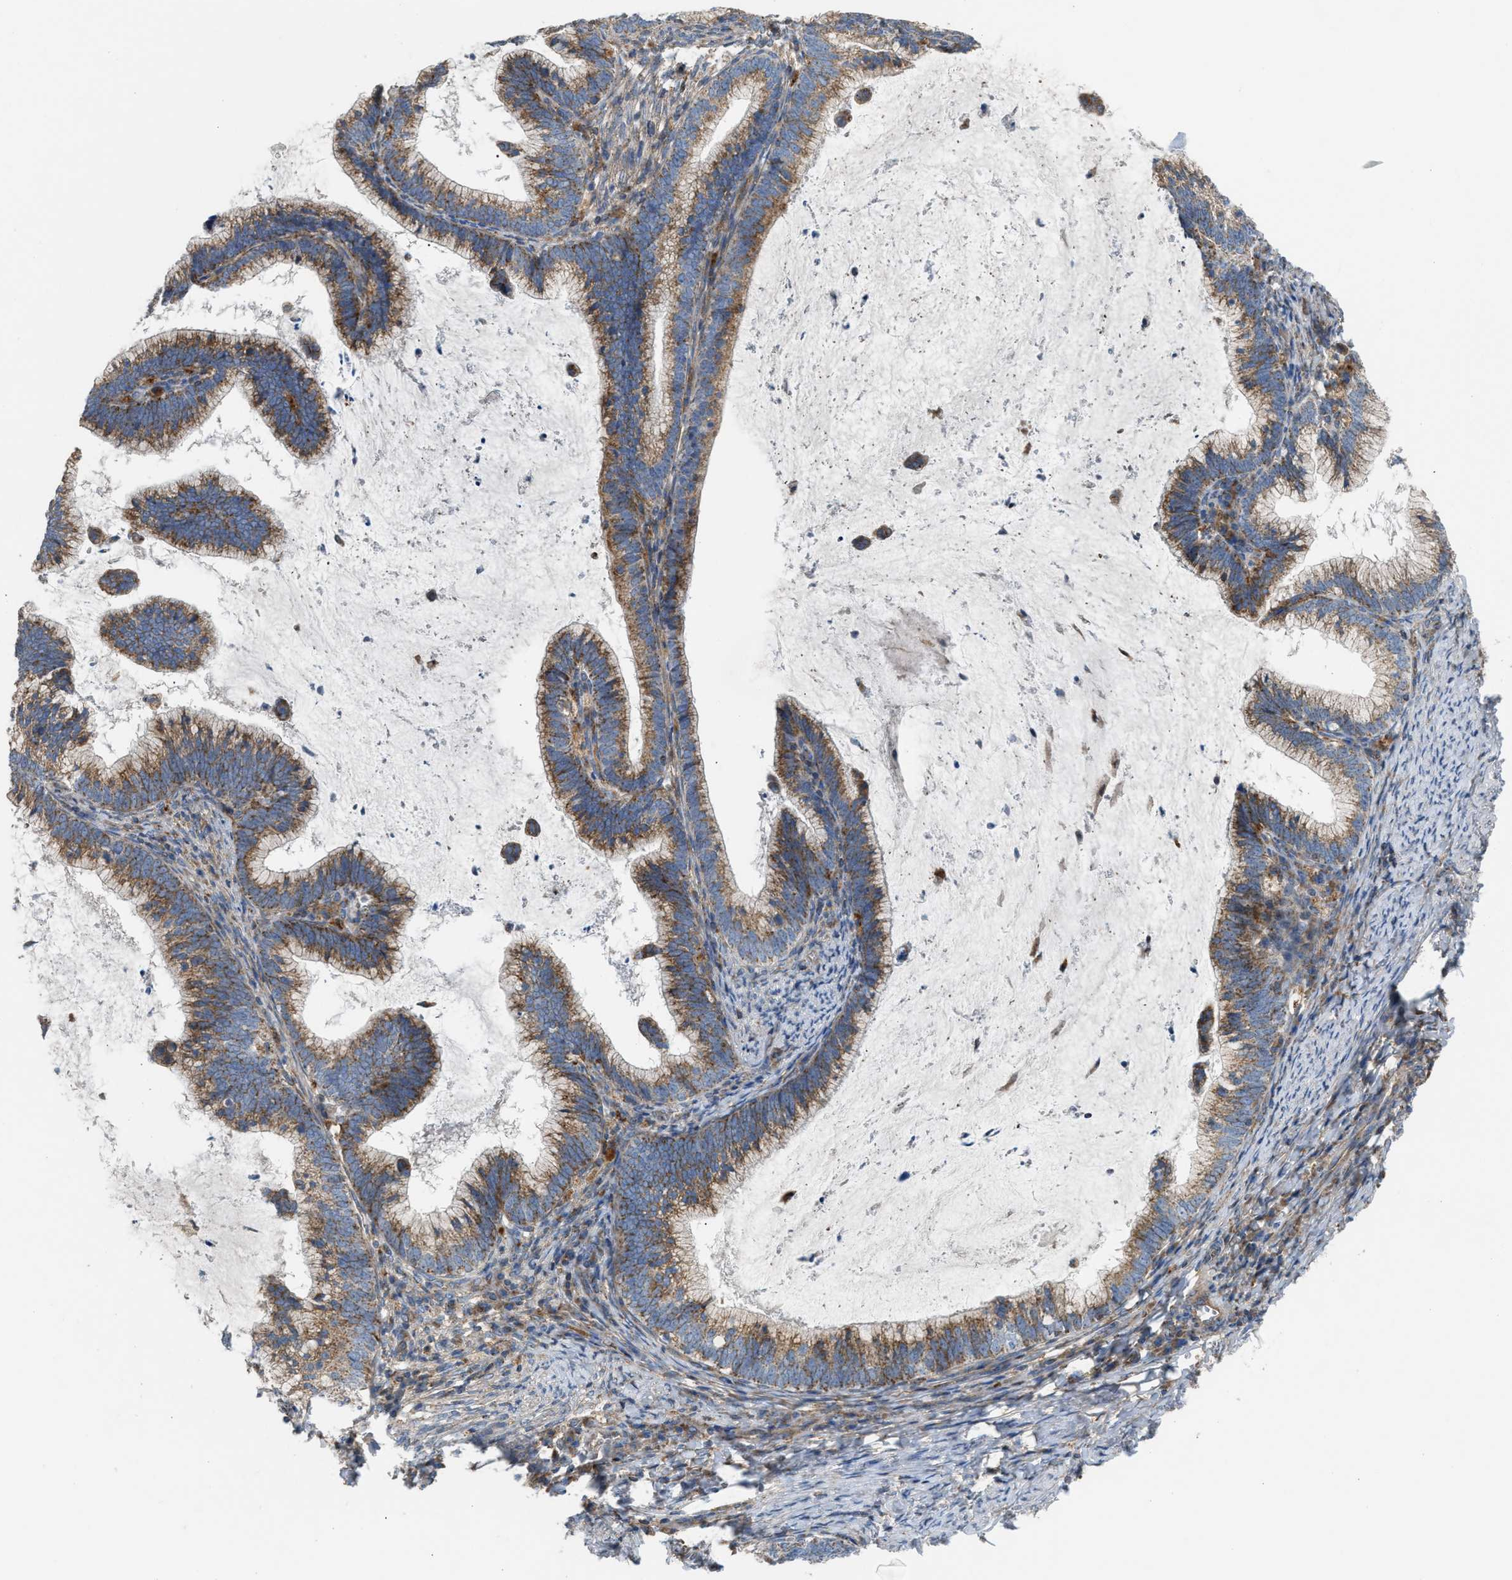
{"staining": {"intensity": "moderate", "quantity": ">75%", "location": "cytoplasmic/membranous"}, "tissue": "cervical cancer", "cell_type": "Tumor cells", "image_type": "cancer", "snomed": [{"axis": "morphology", "description": "Adenocarcinoma, NOS"}, {"axis": "topography", "description": "Cervix"}], "caption": "Protein positivity by immunohistochemistry (IHC) exhibits moderate cytoplasmic/membranous staining in approximately >75% of tumor cells in adenocarcinoma (cervical). Using DAB (3,3'-diaminobenzidine) (brown) and hematoxylin (blue) stains, captured at high magnification using brightfield microscopy.", "gene": "SLC10A3", "patient": {"sex": "female", "age": 36}}